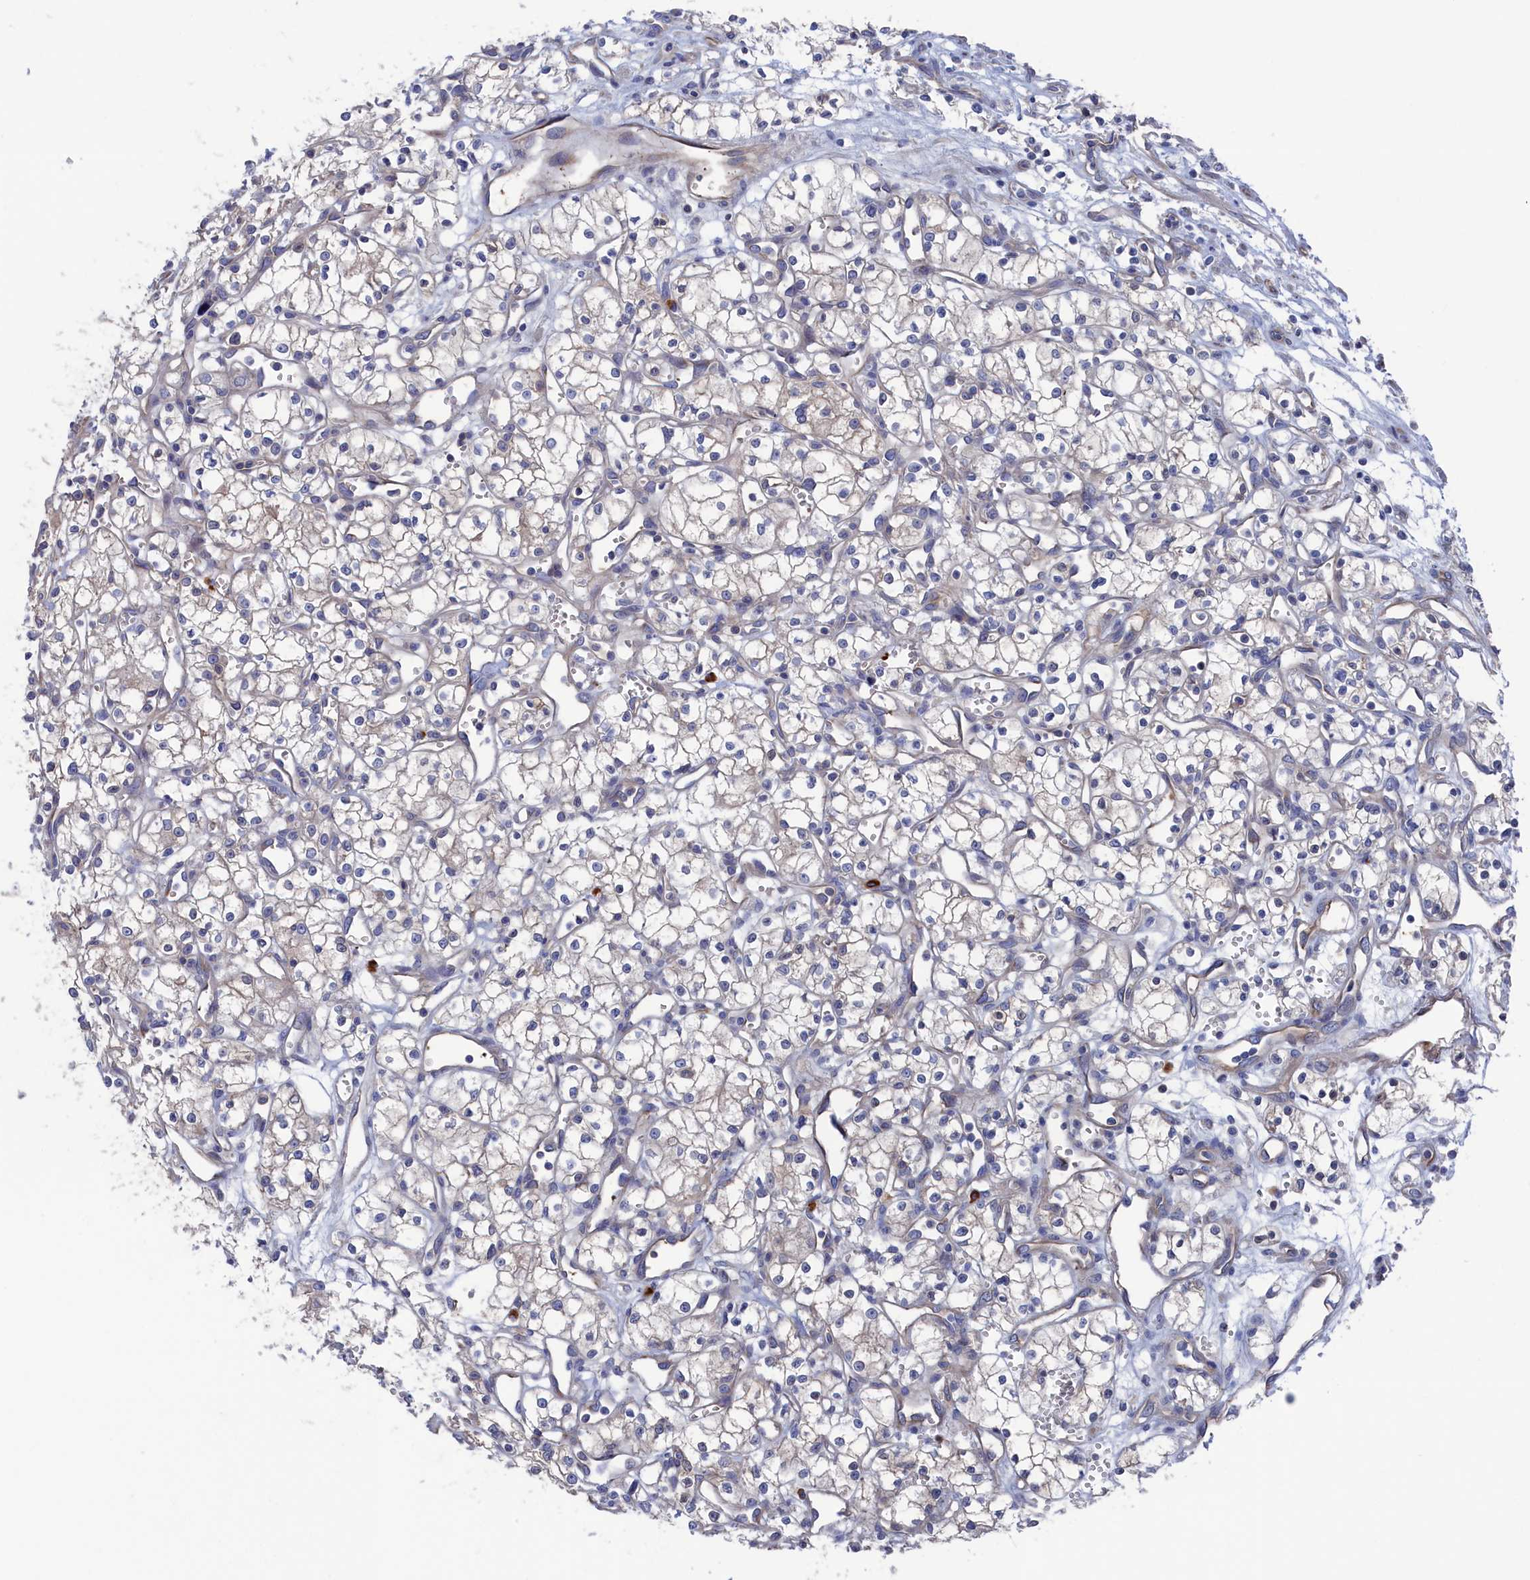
{"staining": {"intensity": "negative", "quantity": "none", "location": "none"}, "tissue": "renal cancer", "cell_type": "Tumor cells", "image_type": "cancer", "snomed": [{"axis": "morphology", "description": "Adenocarcinoma, NOS"}, {"axis": "topography", "description": "Kidney"}], "caption": "The image displays no staining of tumor cells in renal cancer. The staining was performed using DAB to visualize the protein expression in brown, while the nuclei were stained in blue with hematoxylin (Magnification: 20x).", "gene": "NUTF2", "patient": {"sex": "male", "age": 59}}